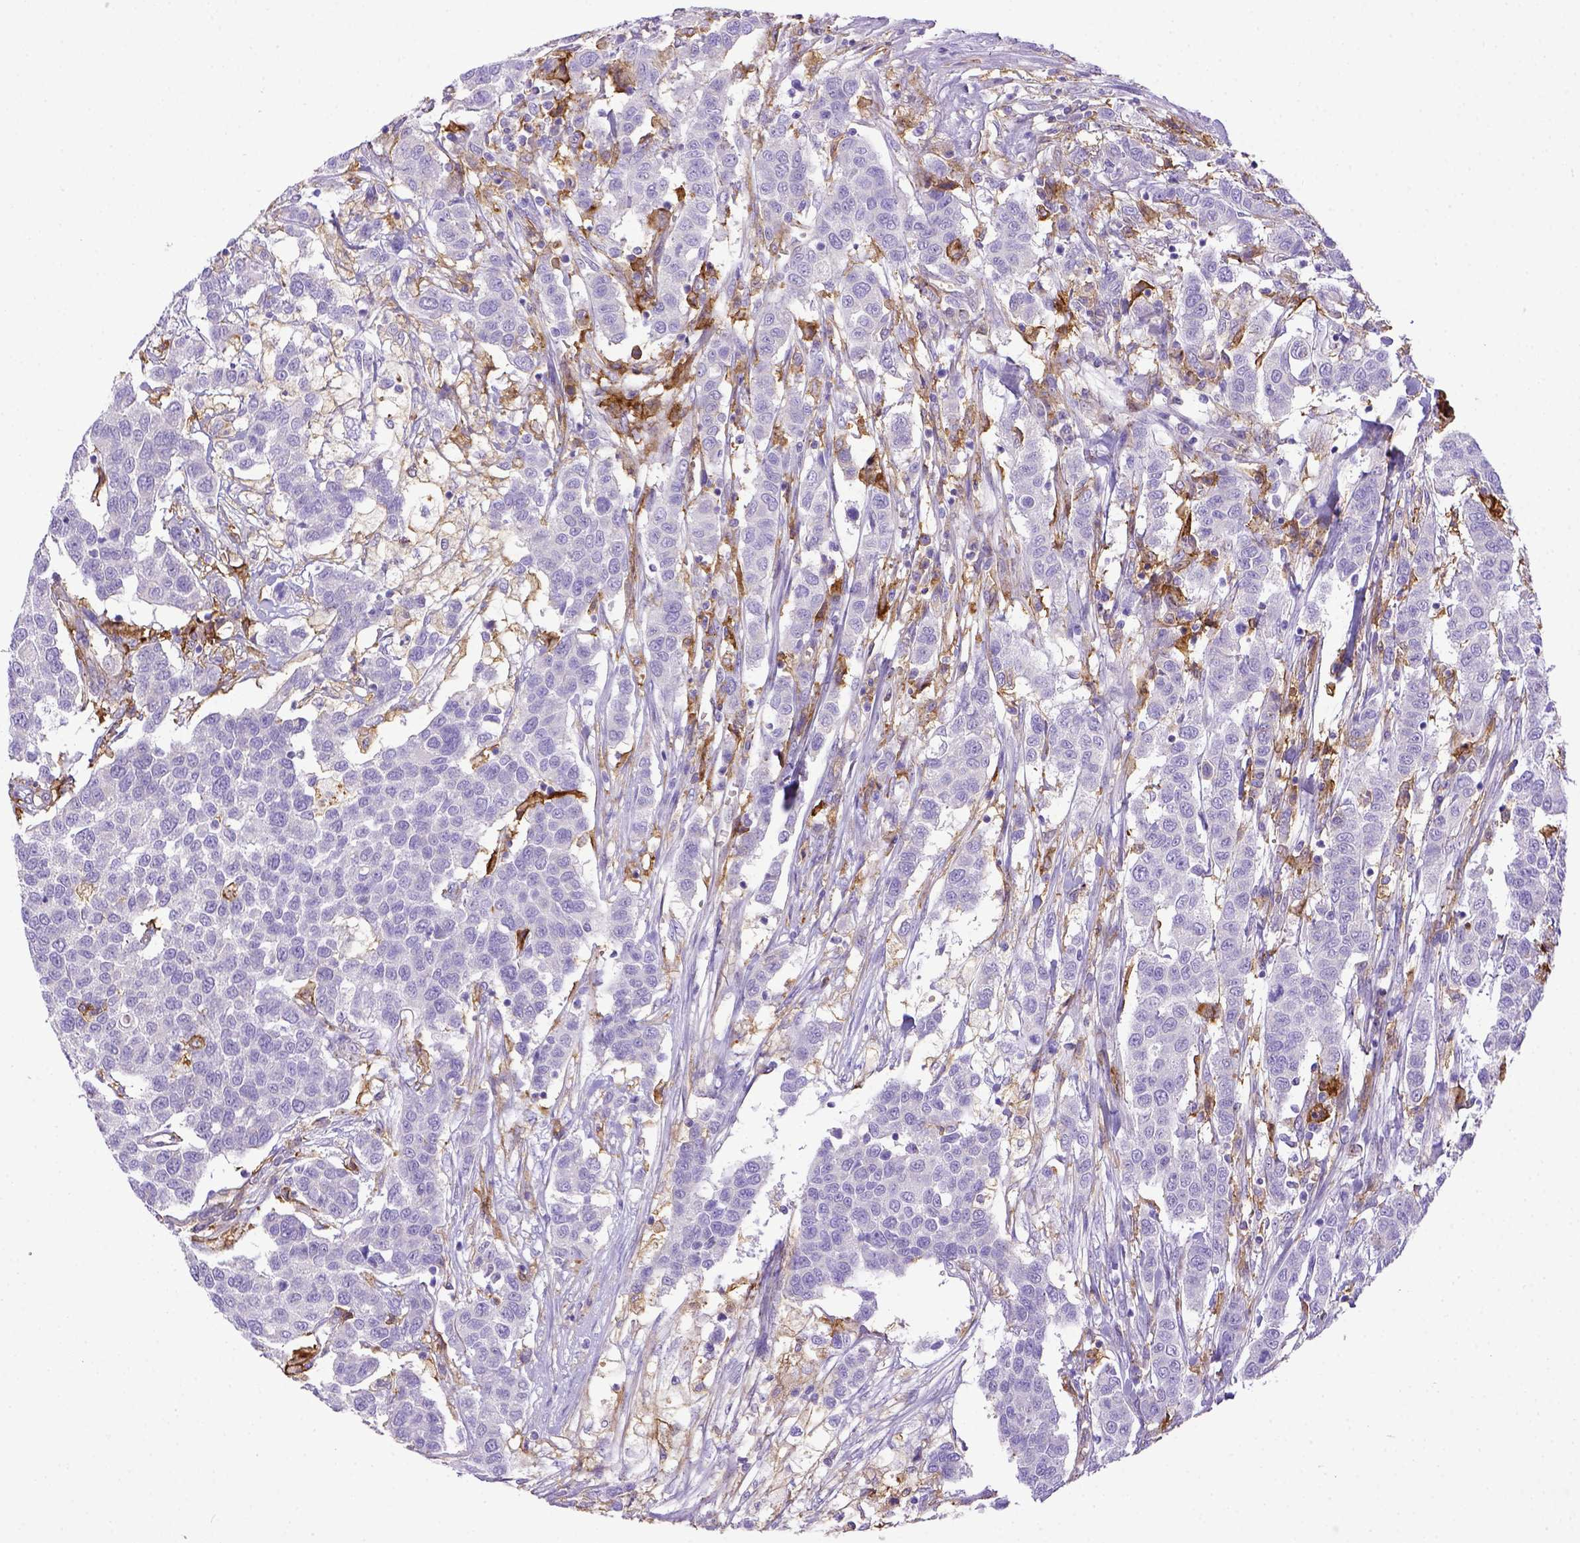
{"staining": {"intensity": "negative", "quantity": "none", "location": "none"}, "tissue": "urothelial cancer", "cell_type": "Tumor cells", "image_type": "cancer", "snomed": [{"axis": "morphology", "description": "Urothelial carcinoma, High grade"}, {"axis": "topography", "description": "Urinary bladder"}], "caption": "Histopathology image shows no protein positivity in tumor cells of urothelial carcinoma (high-grade) tissue.", "gene": "CD40", "patient": {"sex": "female", "age": 58}}